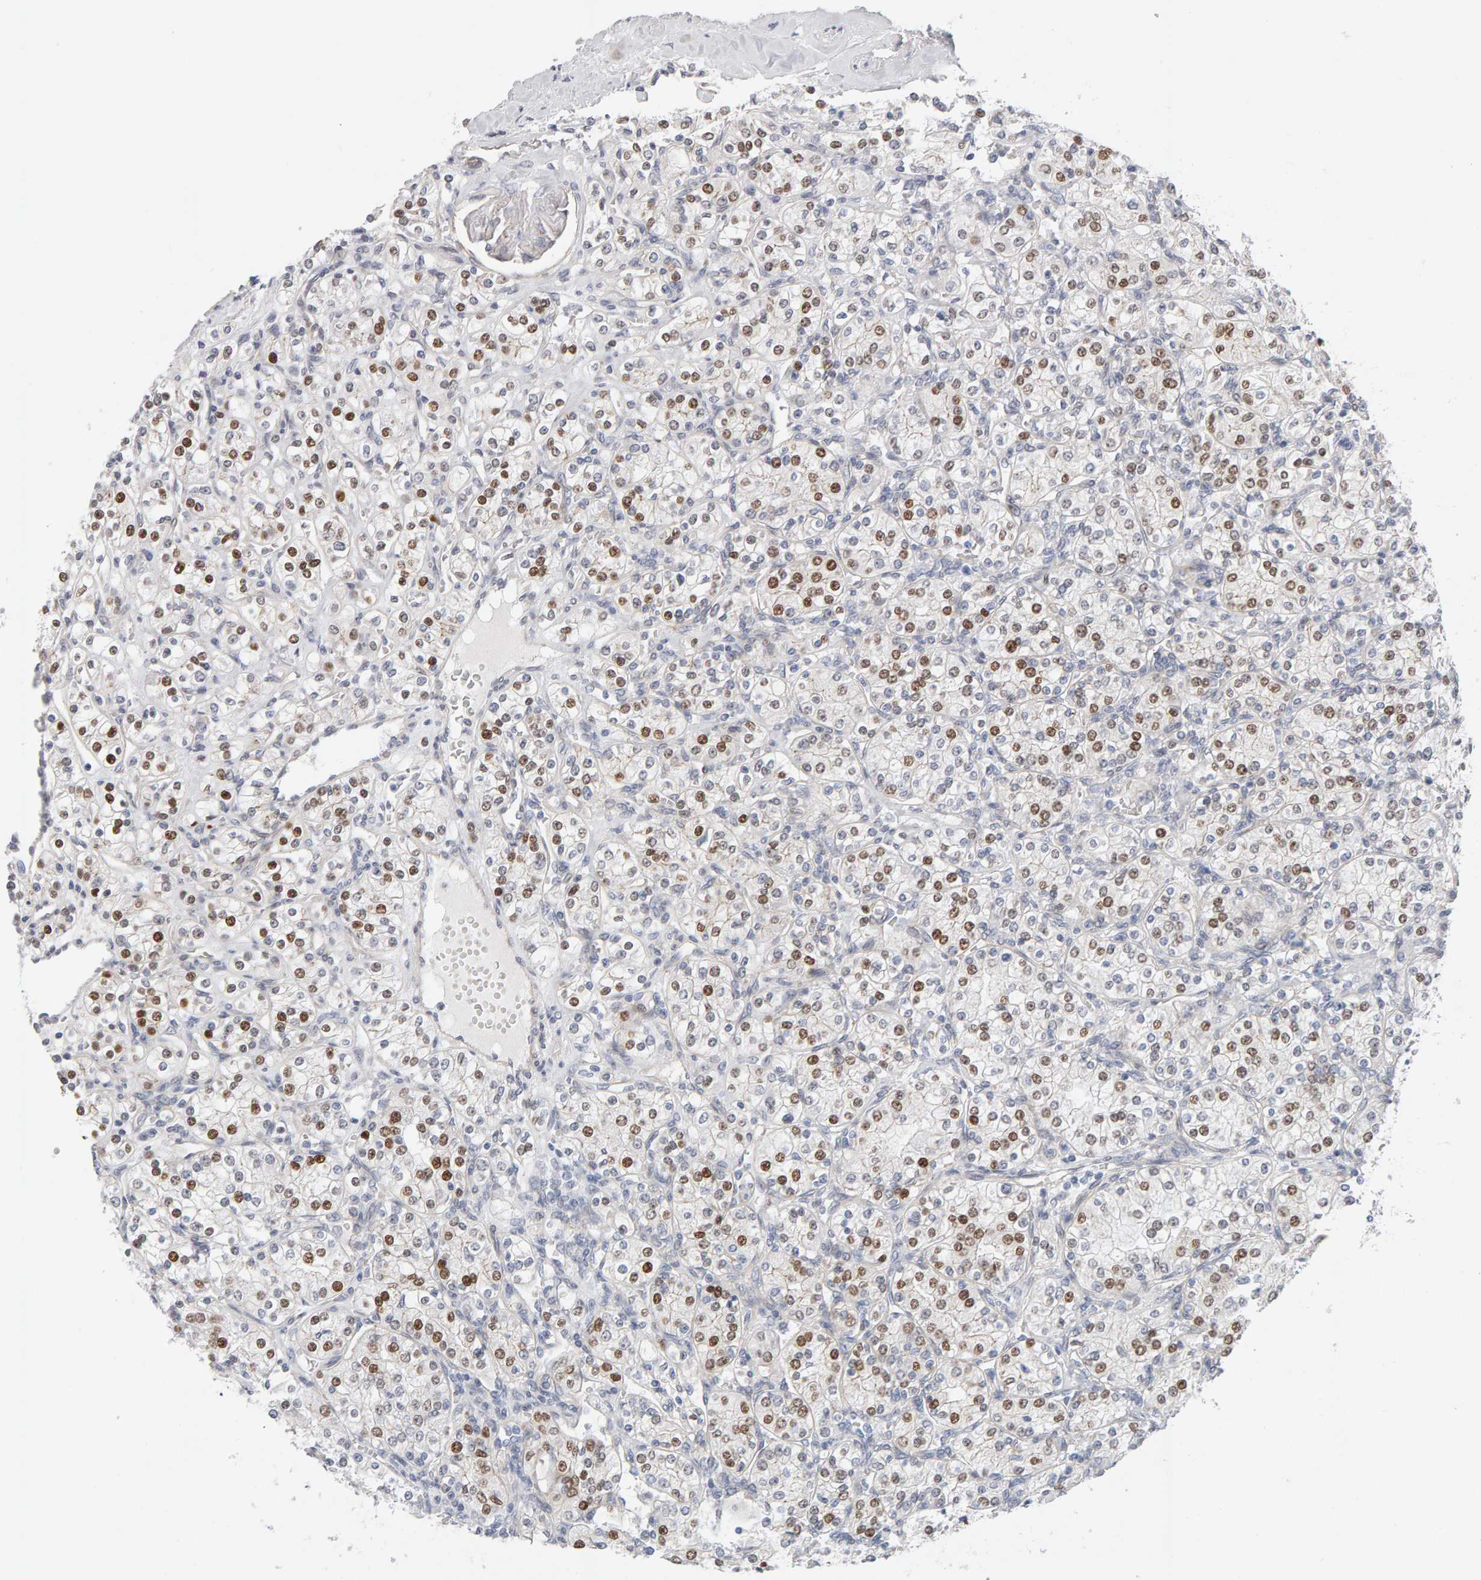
{"staining": {"intensity": "moderate", "quantity": ">75%", "location": "nuclear"}, "tissue": "renal cancer", "cell_type": "Tumor cells", "image_type": "cancer", "snomed": [{"axis": "morphology", "description": "Adenocarcinoma, NOS"}, {"axis": "topography", "description": "Kidney"}], "caption": "Adenocarcinoma (renal) stained with immunohistochemistry (IHC) reveals moderate nuclear staining in about >75% of tumor cells. The staining is performed using DAB brown chromogen to label protein expression. The nuclei are counter-stained blue using hematoxylin.", "gene": "HNF4A", "patient": {"sex": "male", "age": 77}}